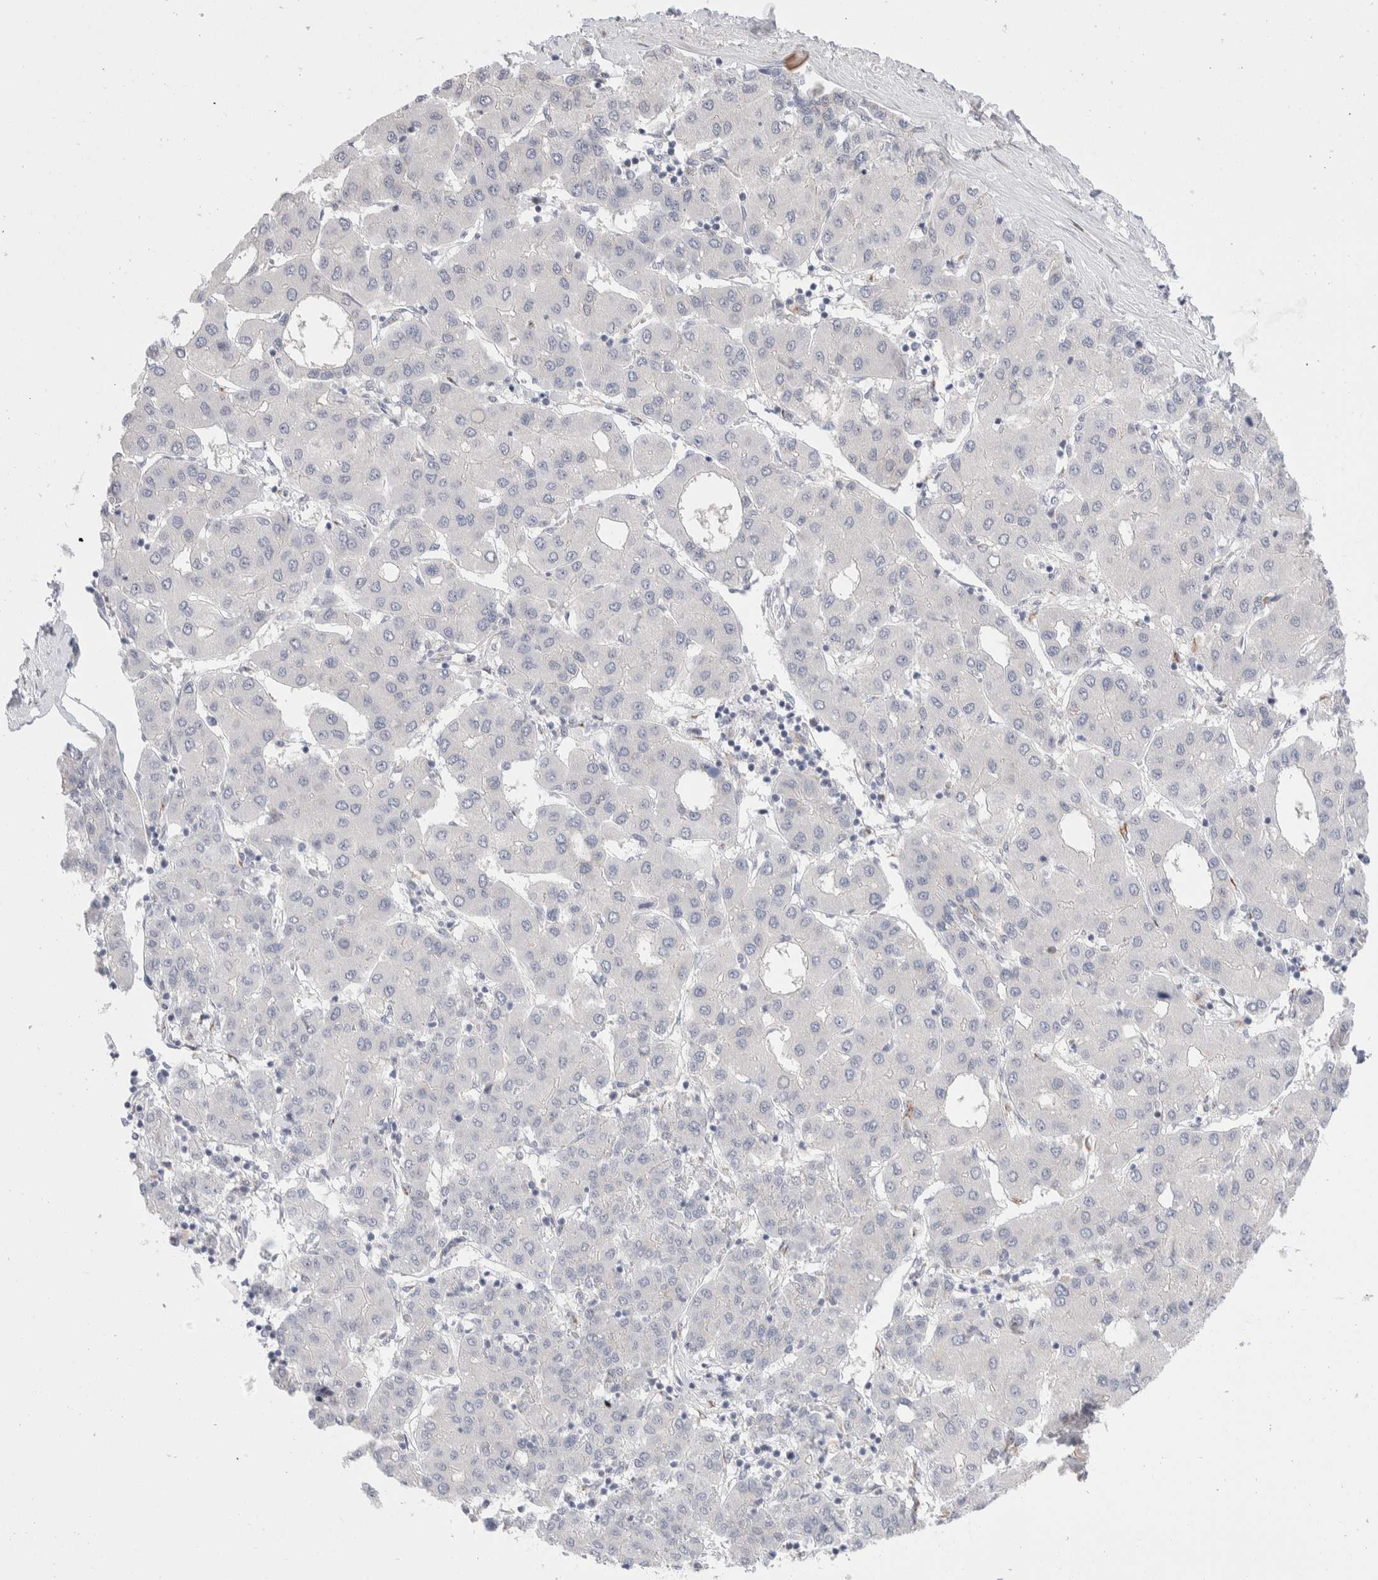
{"staining": {"intensity": "negative", "quantity": "none", "location": "none"}, "tissue": "liver cancer", "cell_type": "Tumor cells", "image_type": "cancer", "snomed": [{"axis": "morphology", "description": "Carcinoma, Hepatocellular, NOS"}, {"axis": "topography", "description": "Liver"}], "caption": "This photomicrograph is of liver cancer (hepatocellular carcinoma) stained with immunohistochemistry to label a protein in brown with the nuclei are counter-stained blue. There is no positivity in tumor cells.", "gene": "C1orf112", "patient": {"sex": "male", "age": 65}}